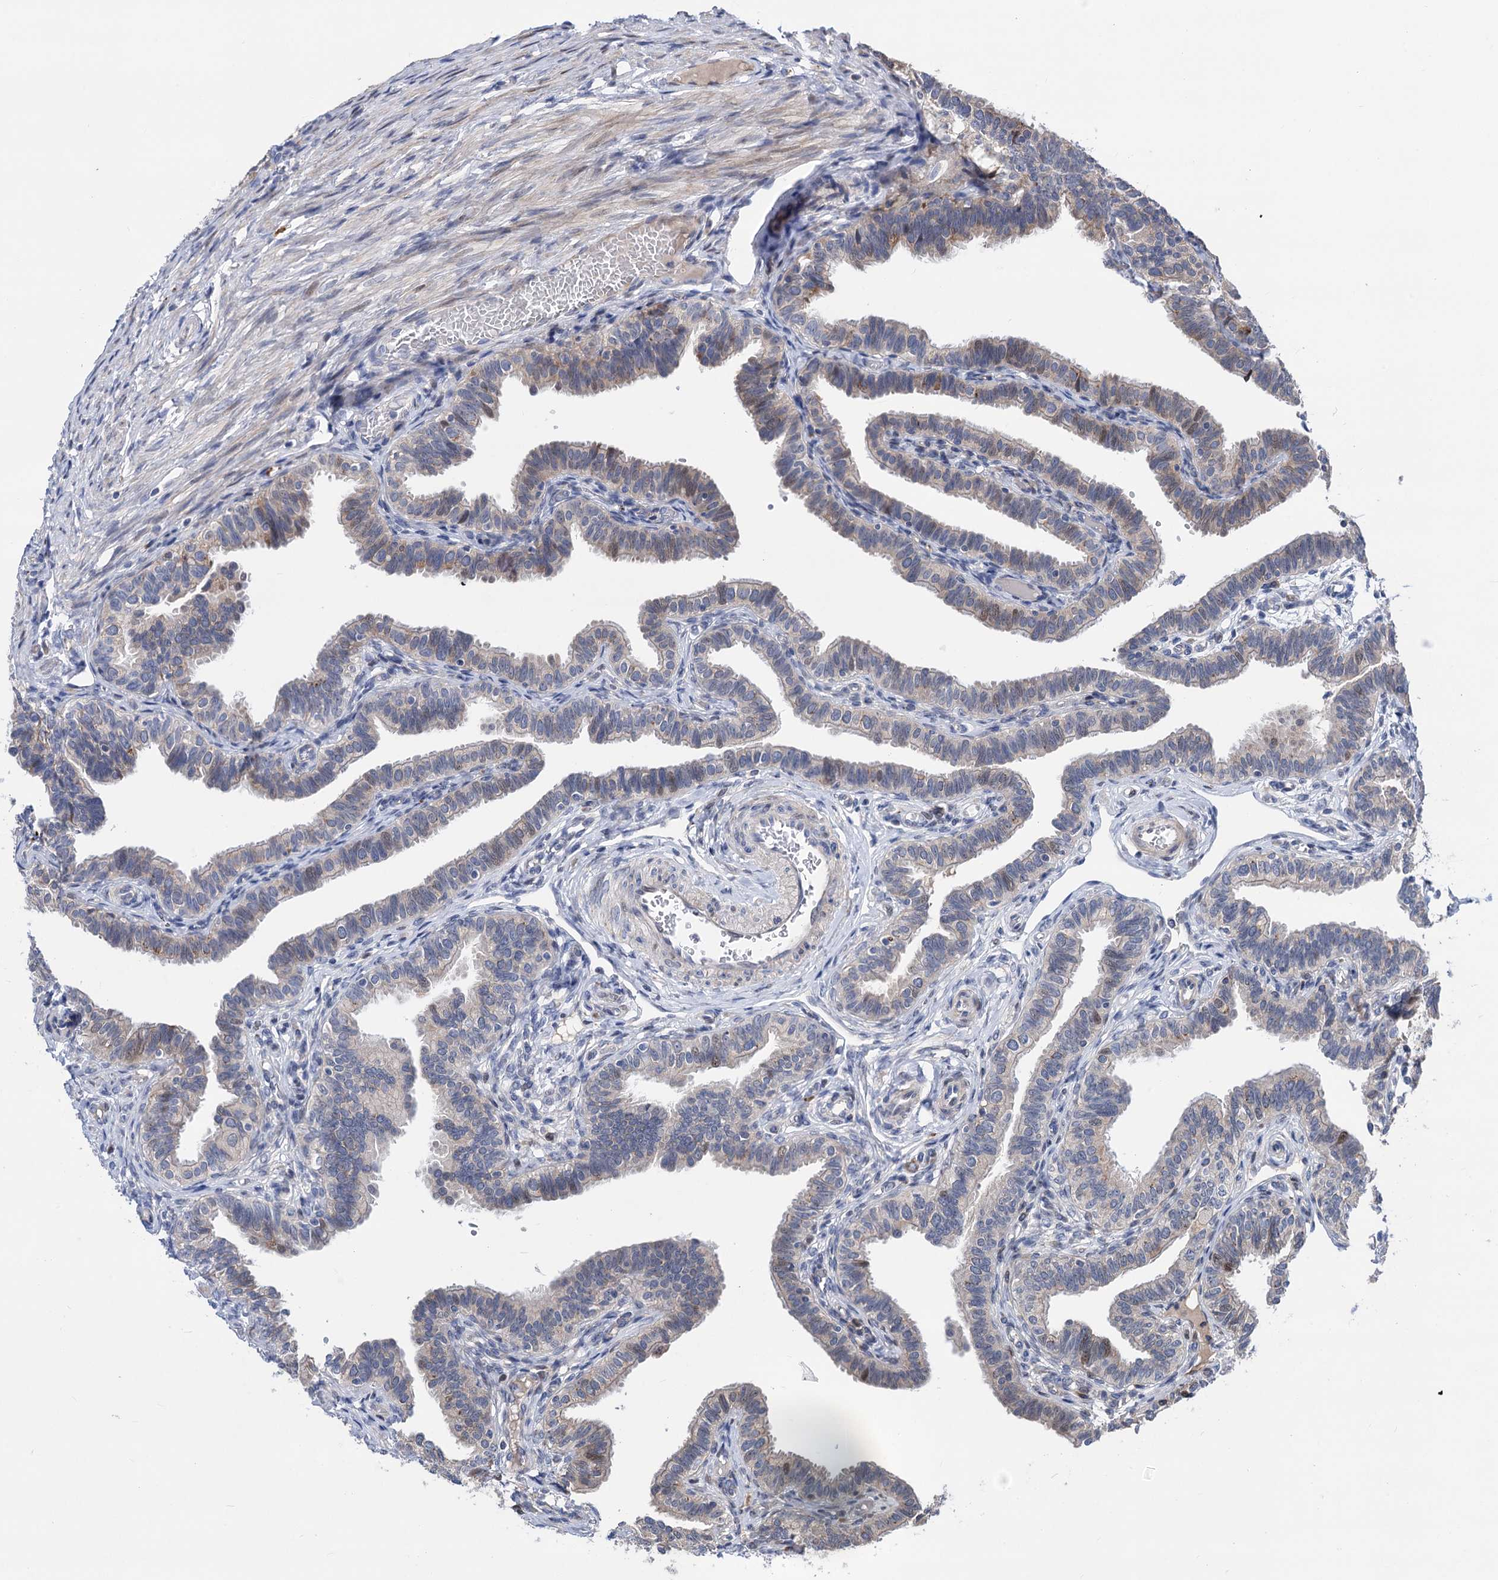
{"staining": {"intensity": "weak", "quantity": "25%-75%", "location": "cytoplasmic/membranous"}, "tissue": "fallopian tube", "cell_type": "Glandular cells", "image_type": "normal", "snomed": [{"axis": "morphology", "description": "Normal tissue, NOS"}, {"axis": "topography", "description": "Fallopian tube"}], "caption": "Immunohistochemistry of normal human fallopian tube displays low levels of weak cytoplasmic/membranous expression in approximately 25%-75% of glandular cells.", "gene": "UBR1", "patient": {"sex": "female", "age": 39}}